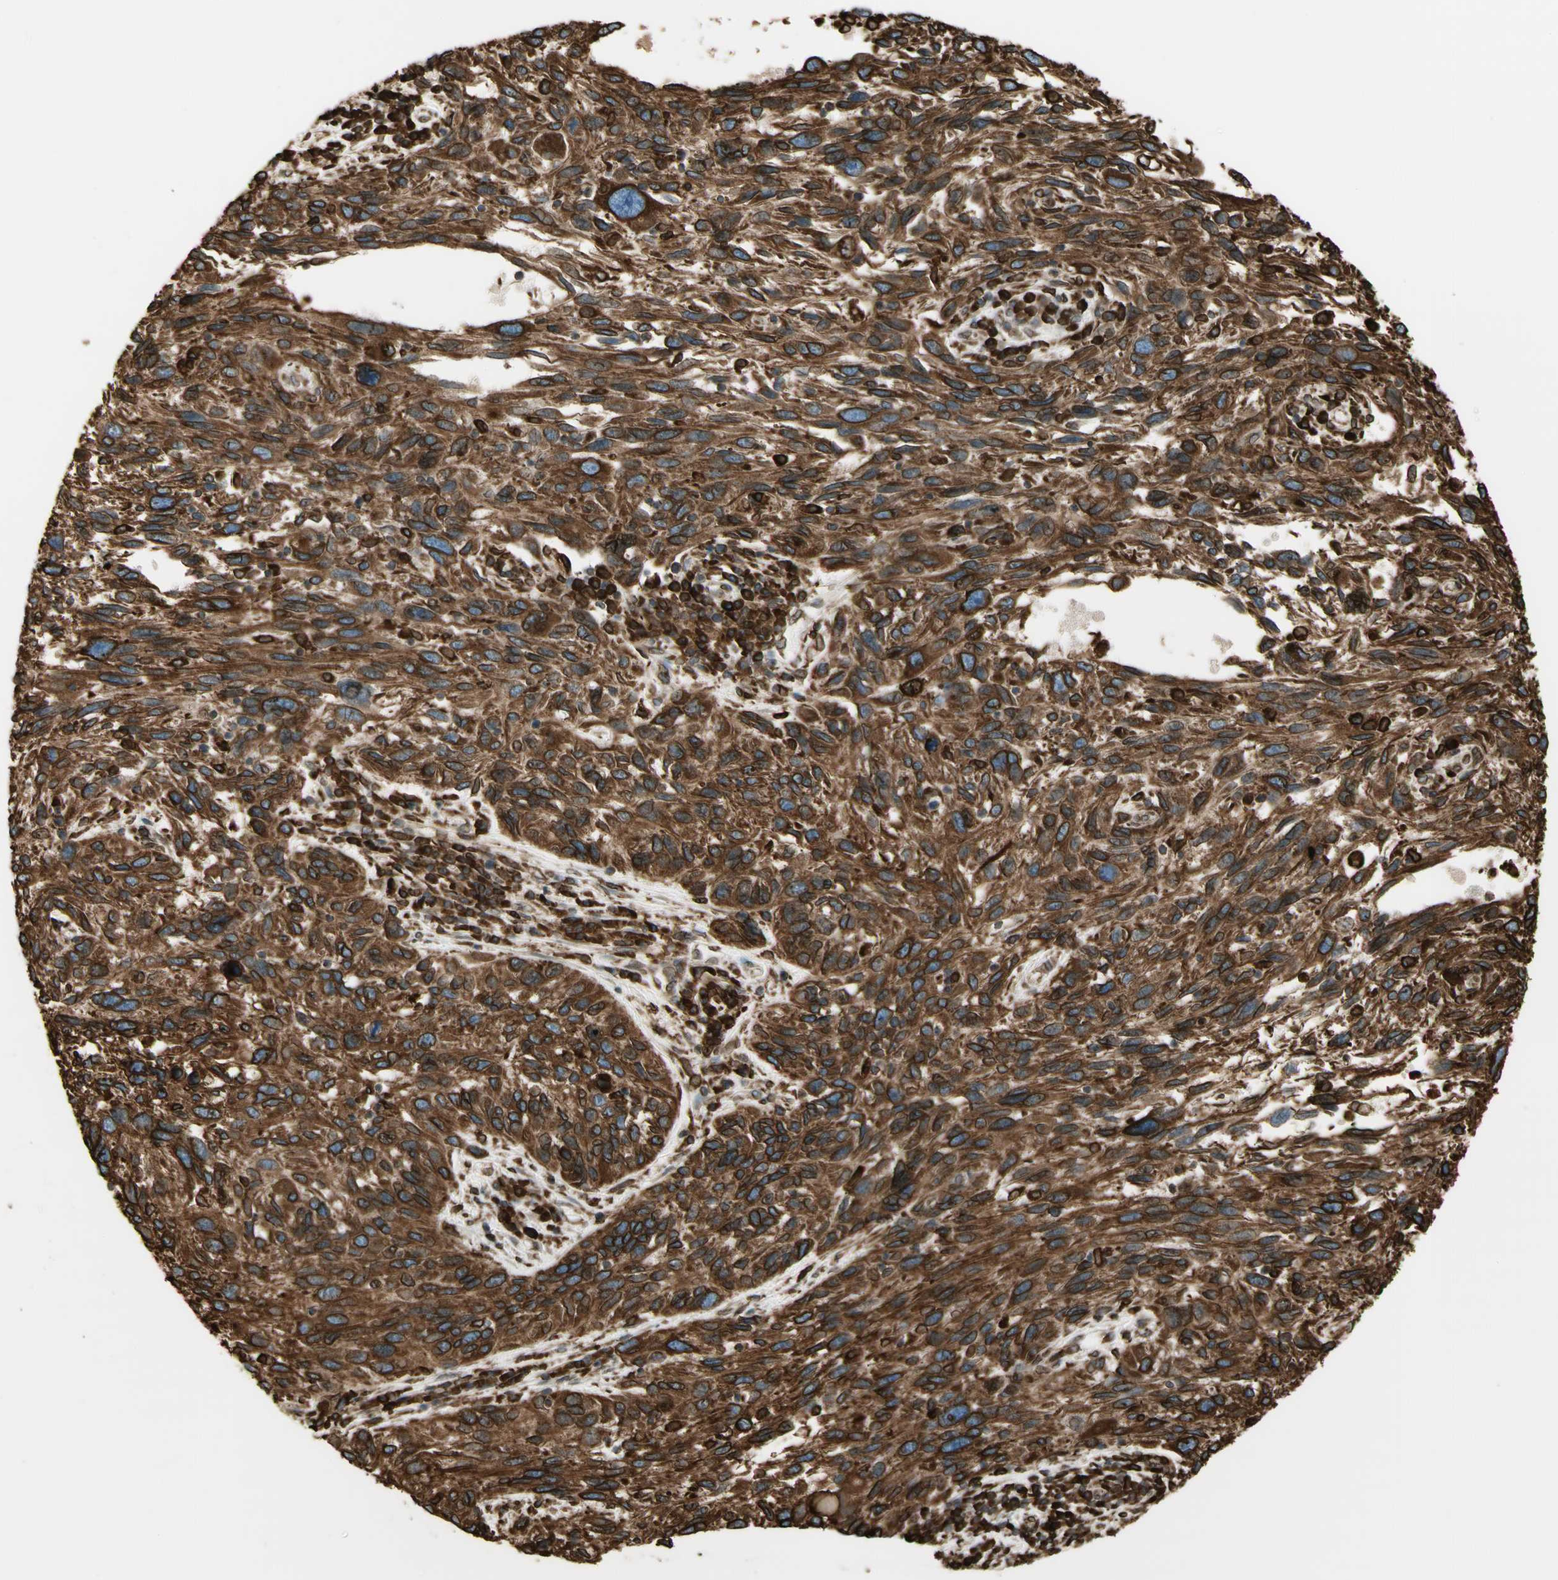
{"staining": {"intensity": "strong", "quantity": ">75%", "location": "cytoplasmic/membranous"}, "tissue": "melanoma", "cell_type": "Tumor cells", "image_type": "cancer", "snomed": [{"axis": "morphology", "description": "Malignant melanoma, NOS"}, {"axis": "topography", "description": "Skin"}], "caption": "This micrograph displays IHC staining of melanoma, with high strong cytoplasmic/membranous expression in about >75% of tumor cells.", "gene": "CANX", "patient": {"sex": "male", "age": 53}}